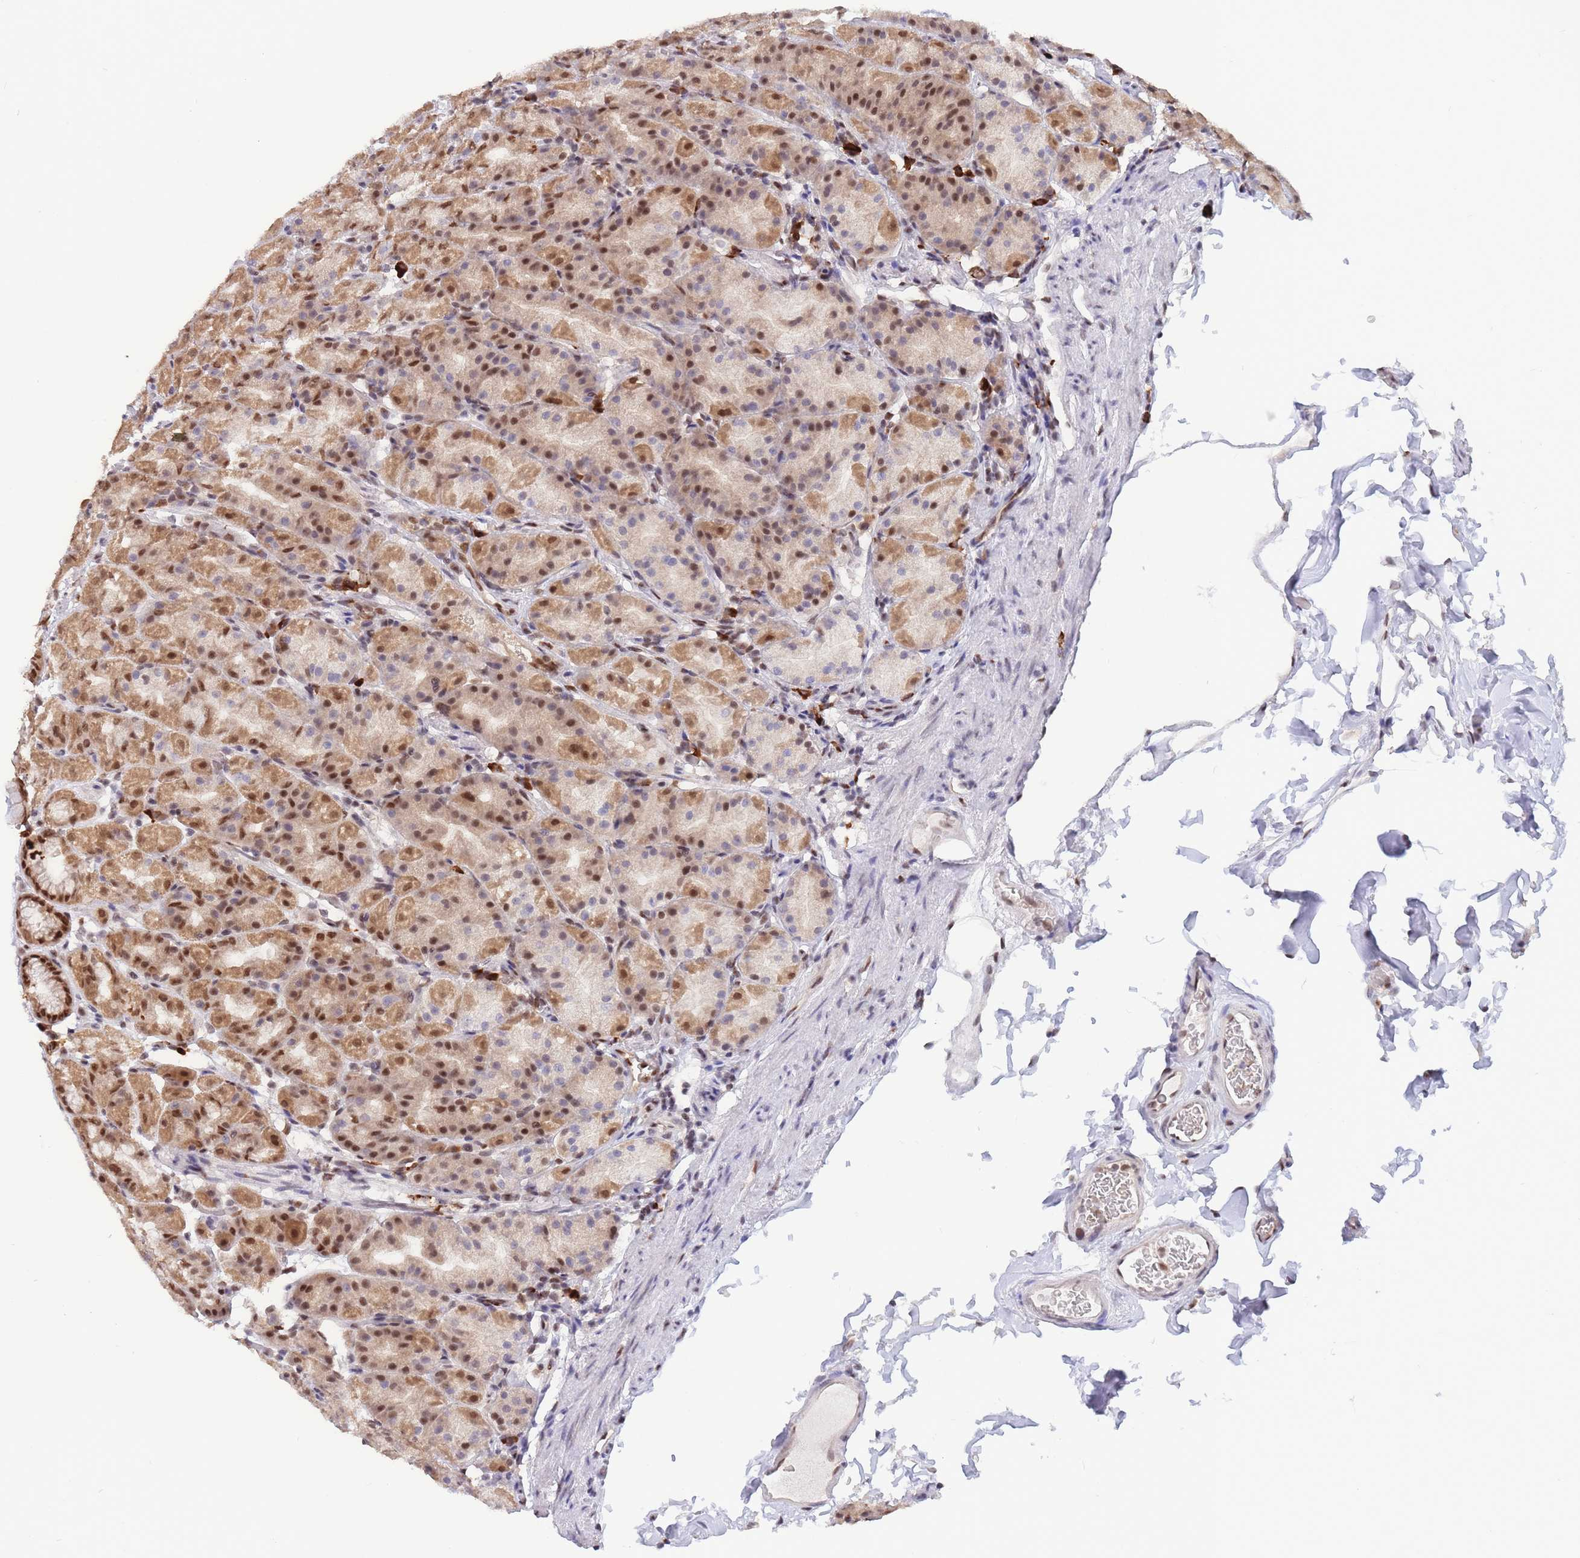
{"staining": {"intensity": "moderate", "quantity": ">75%", "location": "cytoplasmic/membranous,nuclear"}, "tissue": "stomach", "cell_type": "Glandular cells", "image_type": "normal", "snomed": [{"axis": "morphology", "description": "Normal tissue, NOS"}, {"axis": "topography", "description": "Stomach, upper"}, {"axis": "topography", "description": "Stomach"}], "caption": "Immunohistochemistry (IHC) staining of normal stomach, which shows medium levels of moderate cytoplasmic/membranous,nuclear positivity in about >75% of glandular cells indicating moderate cytoplasmic/membranous,nuclear protein expression. The staining was performed using DAB (brown) for protein detection and nuclei were counterstained in hematoxylin (blue).", "gene": "SMAD9", "patient": {"sex": "male", "age": 68}}